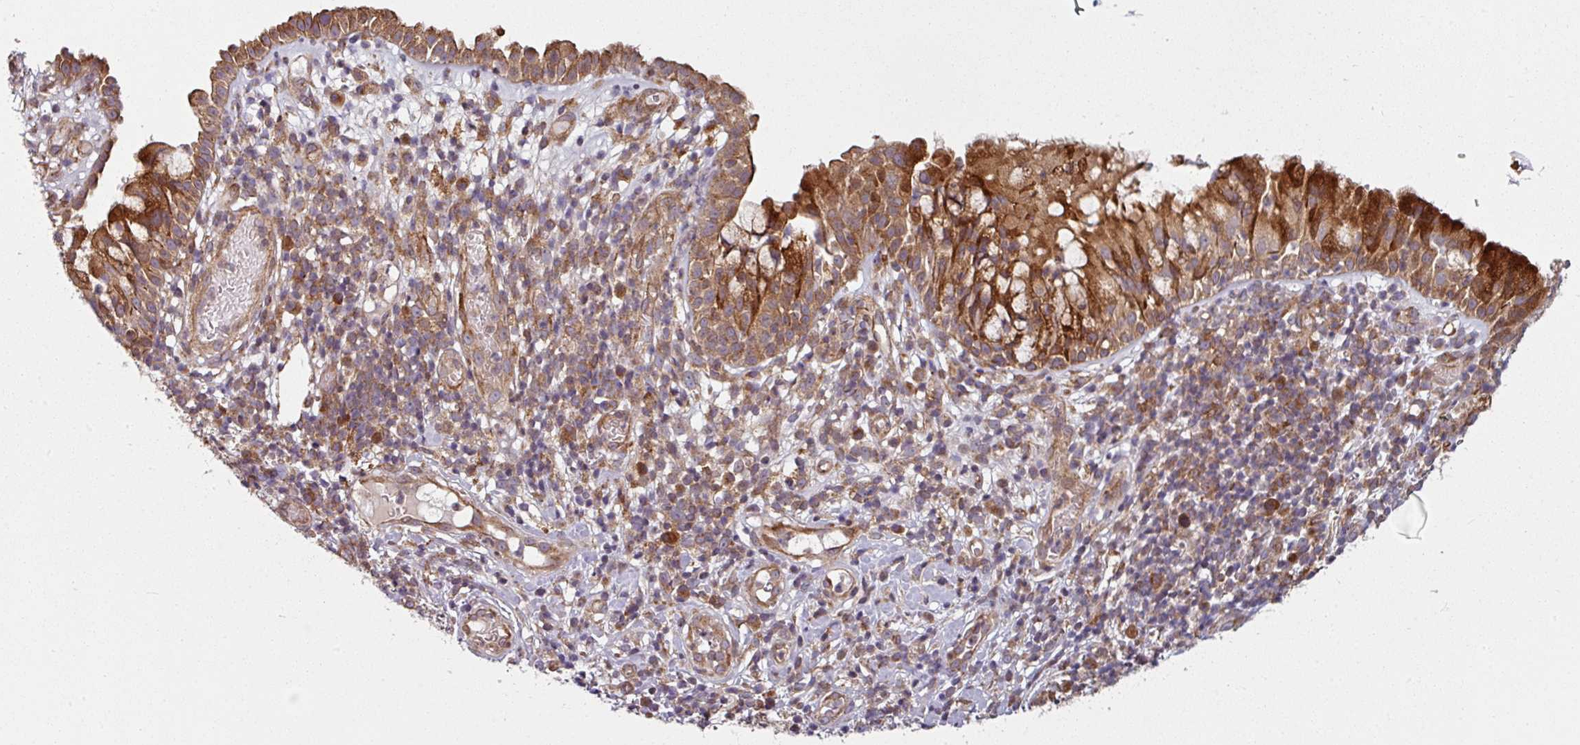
{"staining": {"intensity": "strong", "quantity": ">75%", "location": "cytoplasmic/membranous"}, "tissue": "nasopharynx", "cell_type": "Respiratory epithelial cells", "image_type": "normal", "snomed": [{"axis": "morphology", "description": "Normal tissue, NOS"}, {"axis": "topography", "description": "Nasopharynx"}], "caption": "IHC staining of unremarkable nasopharynx, which reveals high levels of strong cytoplasmic/membranous staining in approximately >75% of respiratory epithelial cells indicating strong cytoplasmic/membranous protein staining. The staining was performed using DAB (brown) for protein detection and nuclei were counterstained in hematoxylin (blue).", "gene": "RAB5A", "patient": {"sex": "male", "age": 65}}